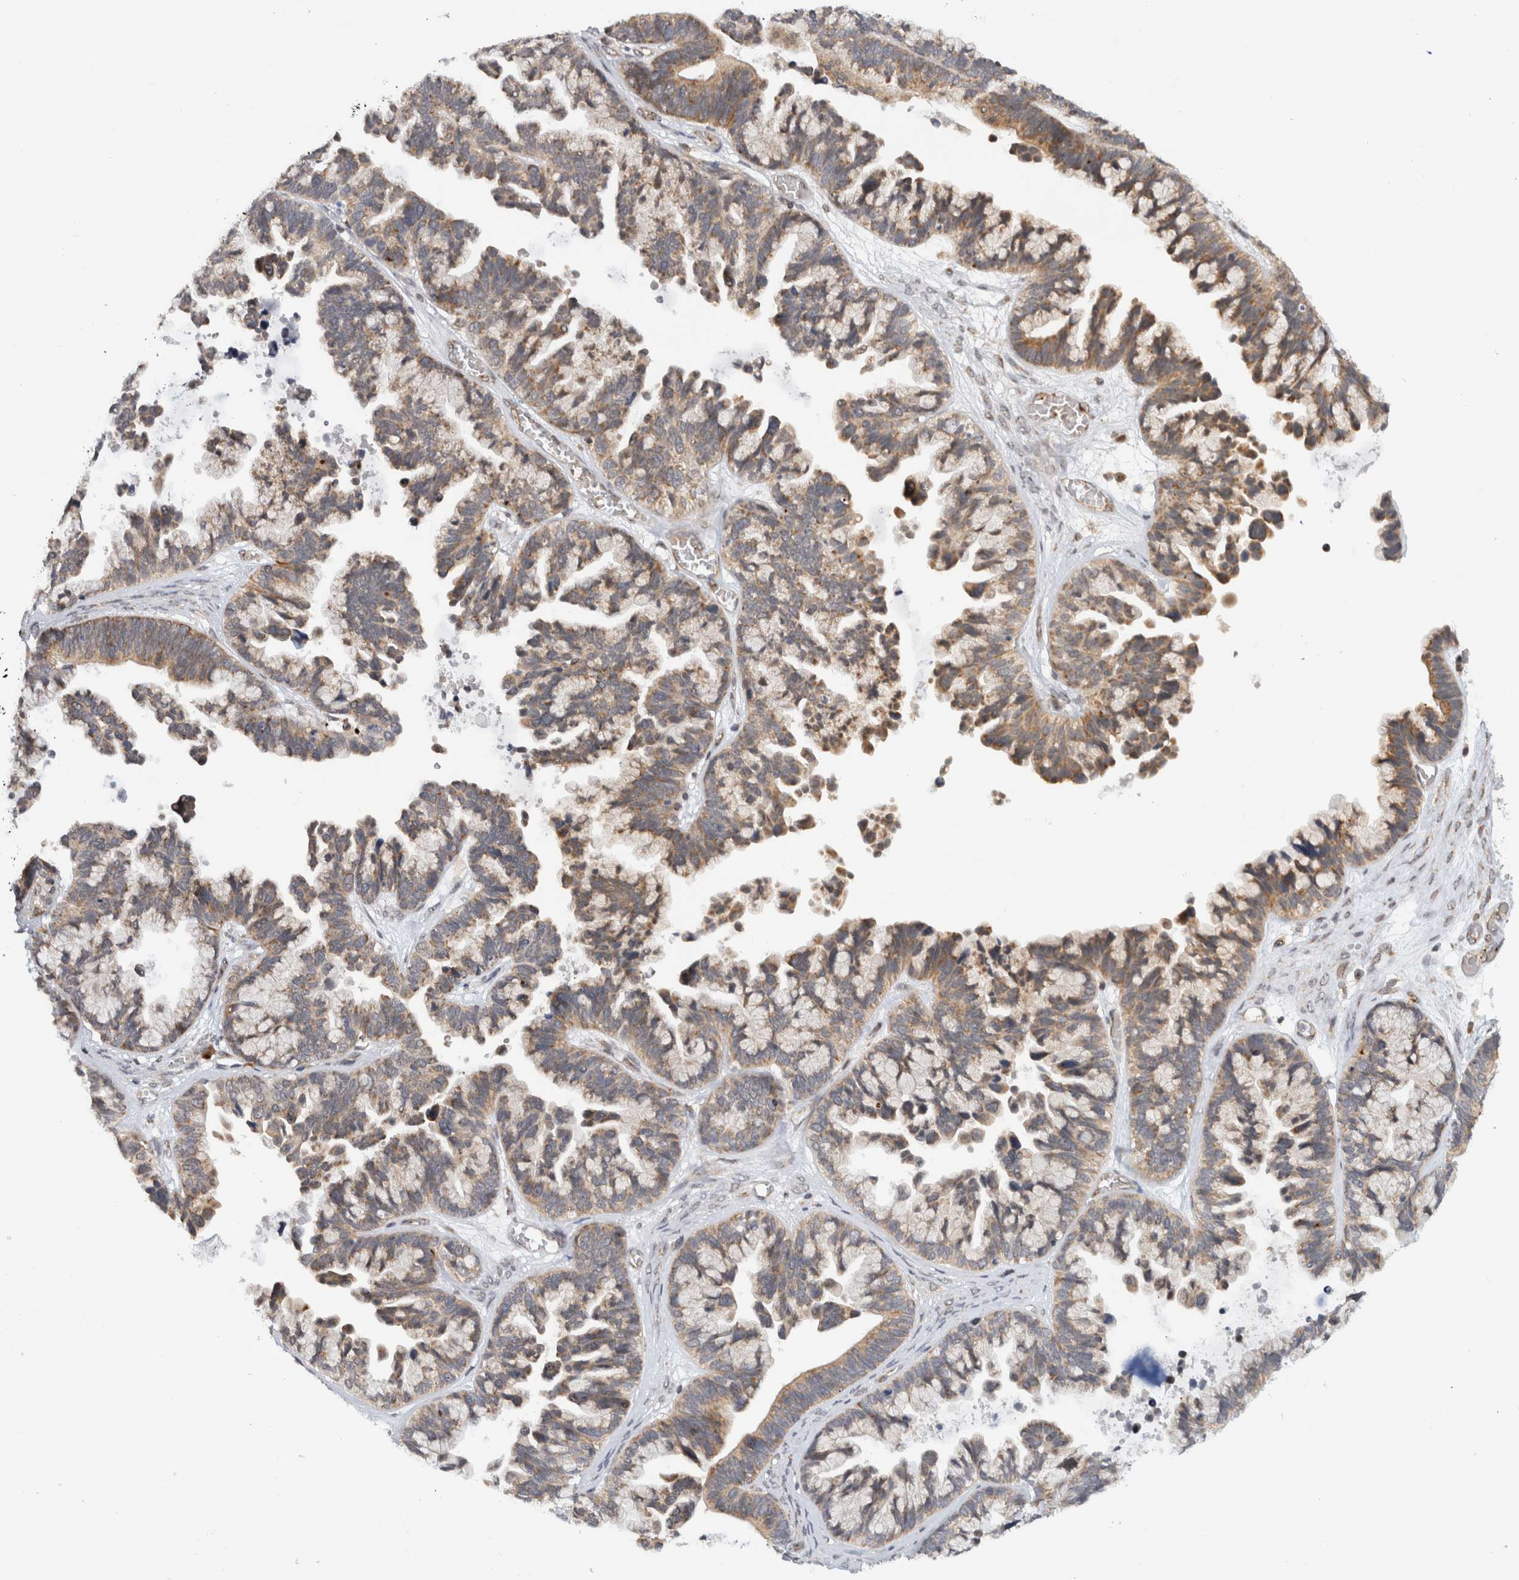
{"staining": {"intensity": "moderate", "quantity": ">75%", "location": "cytoplasmic/membranous"}, "tissue": "ovarian cancer", "cell_type": "Tumor cells", "image_type": "cancer", "snomed": [{"axis": "morphology", "description": "Cystadenocarcinoma, serous, NOS"}, {"axis": "topography", "description": "Ovary"}], "caption": "Ovarian cancer stained with immunohistochemistry (IHC) reveals moderate cytoplasmic/membranous positivity in about >75% of tumor cells.", "gene": "CMC2", "patient": {"sex": "female", "age": 56}}